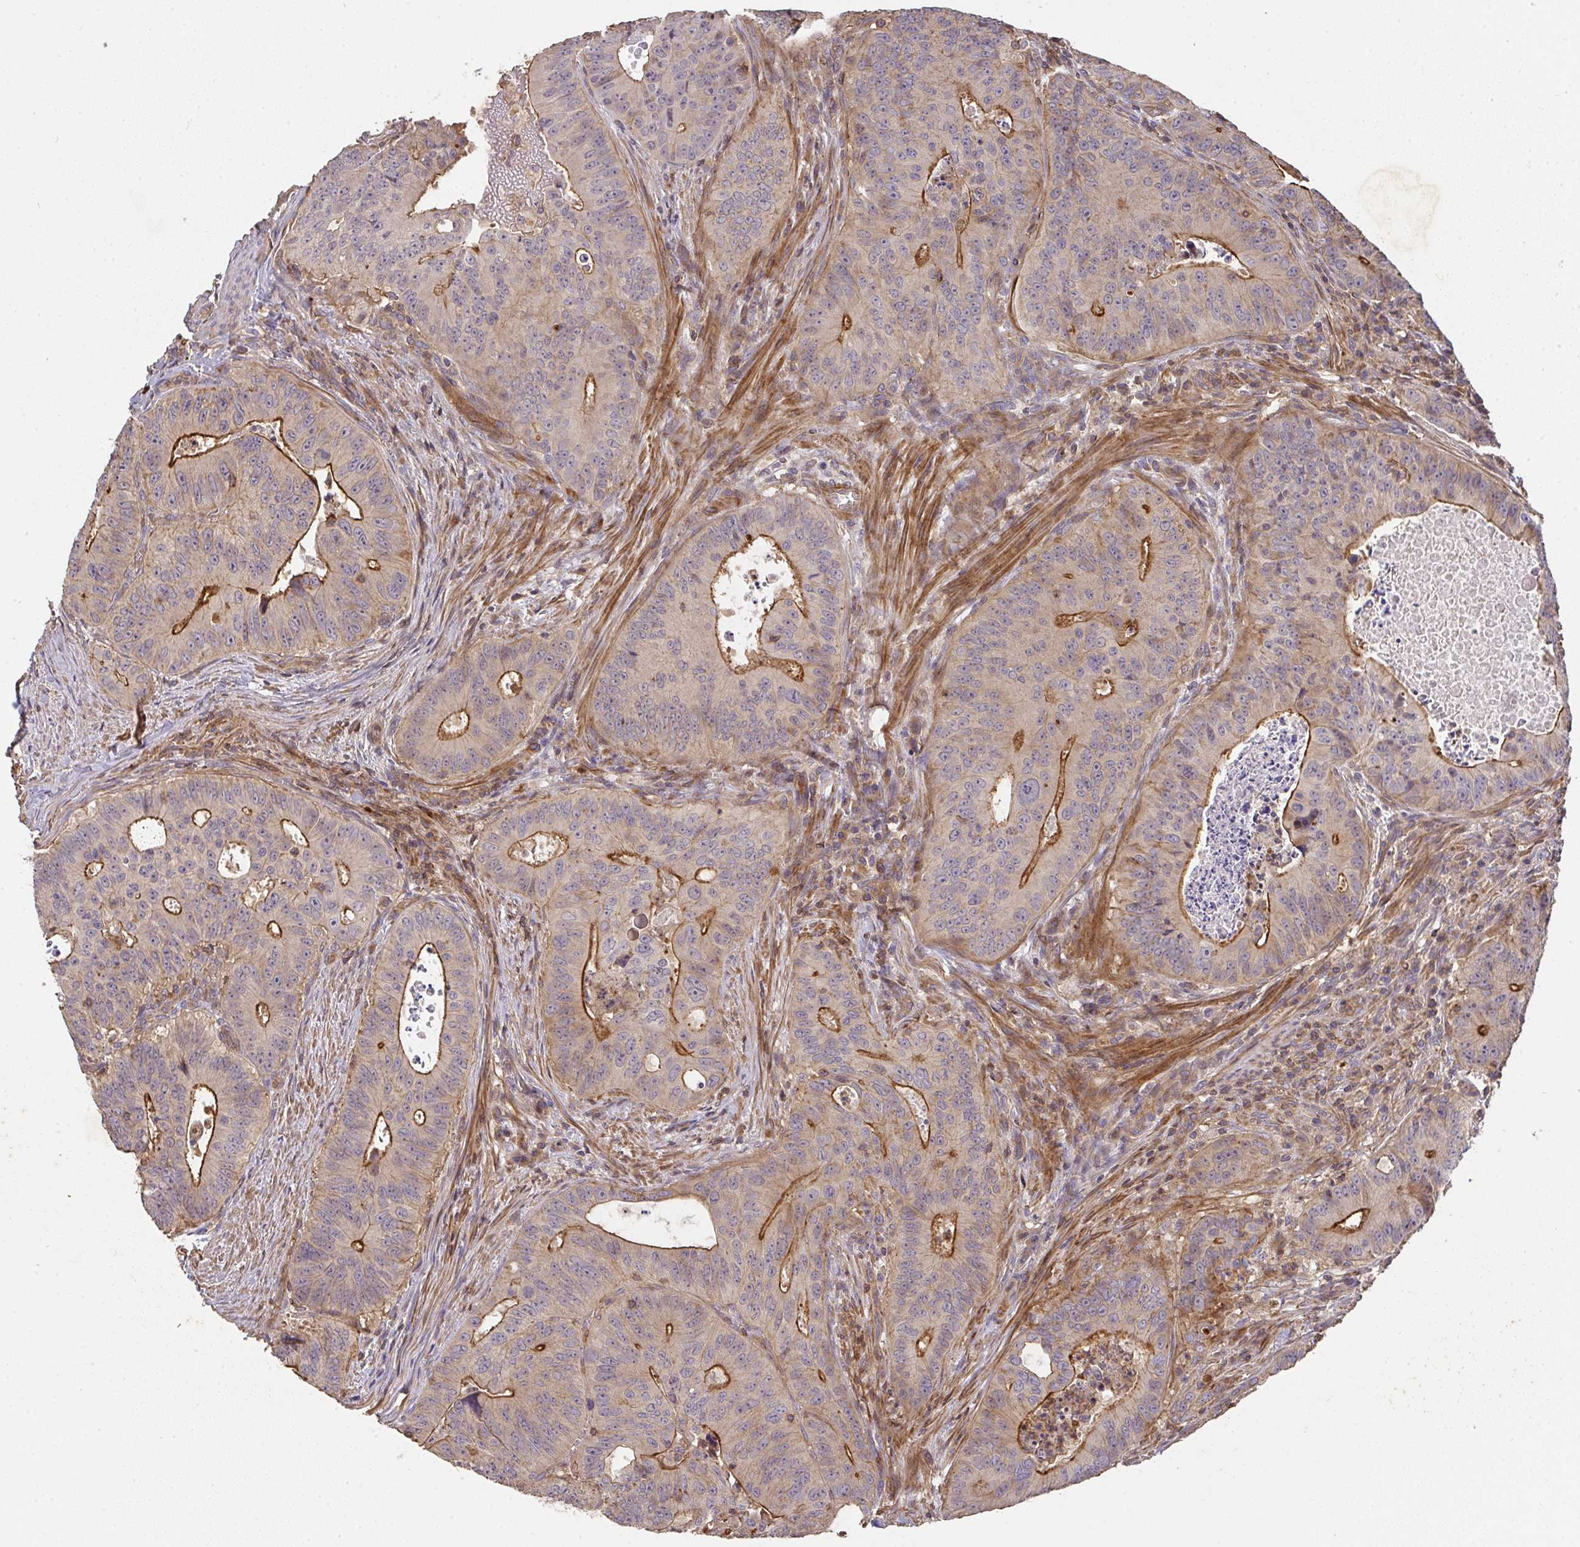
{"staining": {"intensity": "moderate", "quantity": ">75%", "location": "cytoplasmic/membranous"}, "tissue": "colorectal cancer", "cell_type": "Tumor cells", "image_type": "cancer", "snomed": [{"axis": "morphology", "description": "Adenocarcinoma, NOS"}, {"axis": "topography", "description": "Colon"}], "caption": "Colorectal cancer (adenocarcinoma) stained for a protein displays moderate cytoplasmic/membranous positivity in tumor cells.", "gene": "TNMD", "patient": {"sex": "male", "age": 62}}